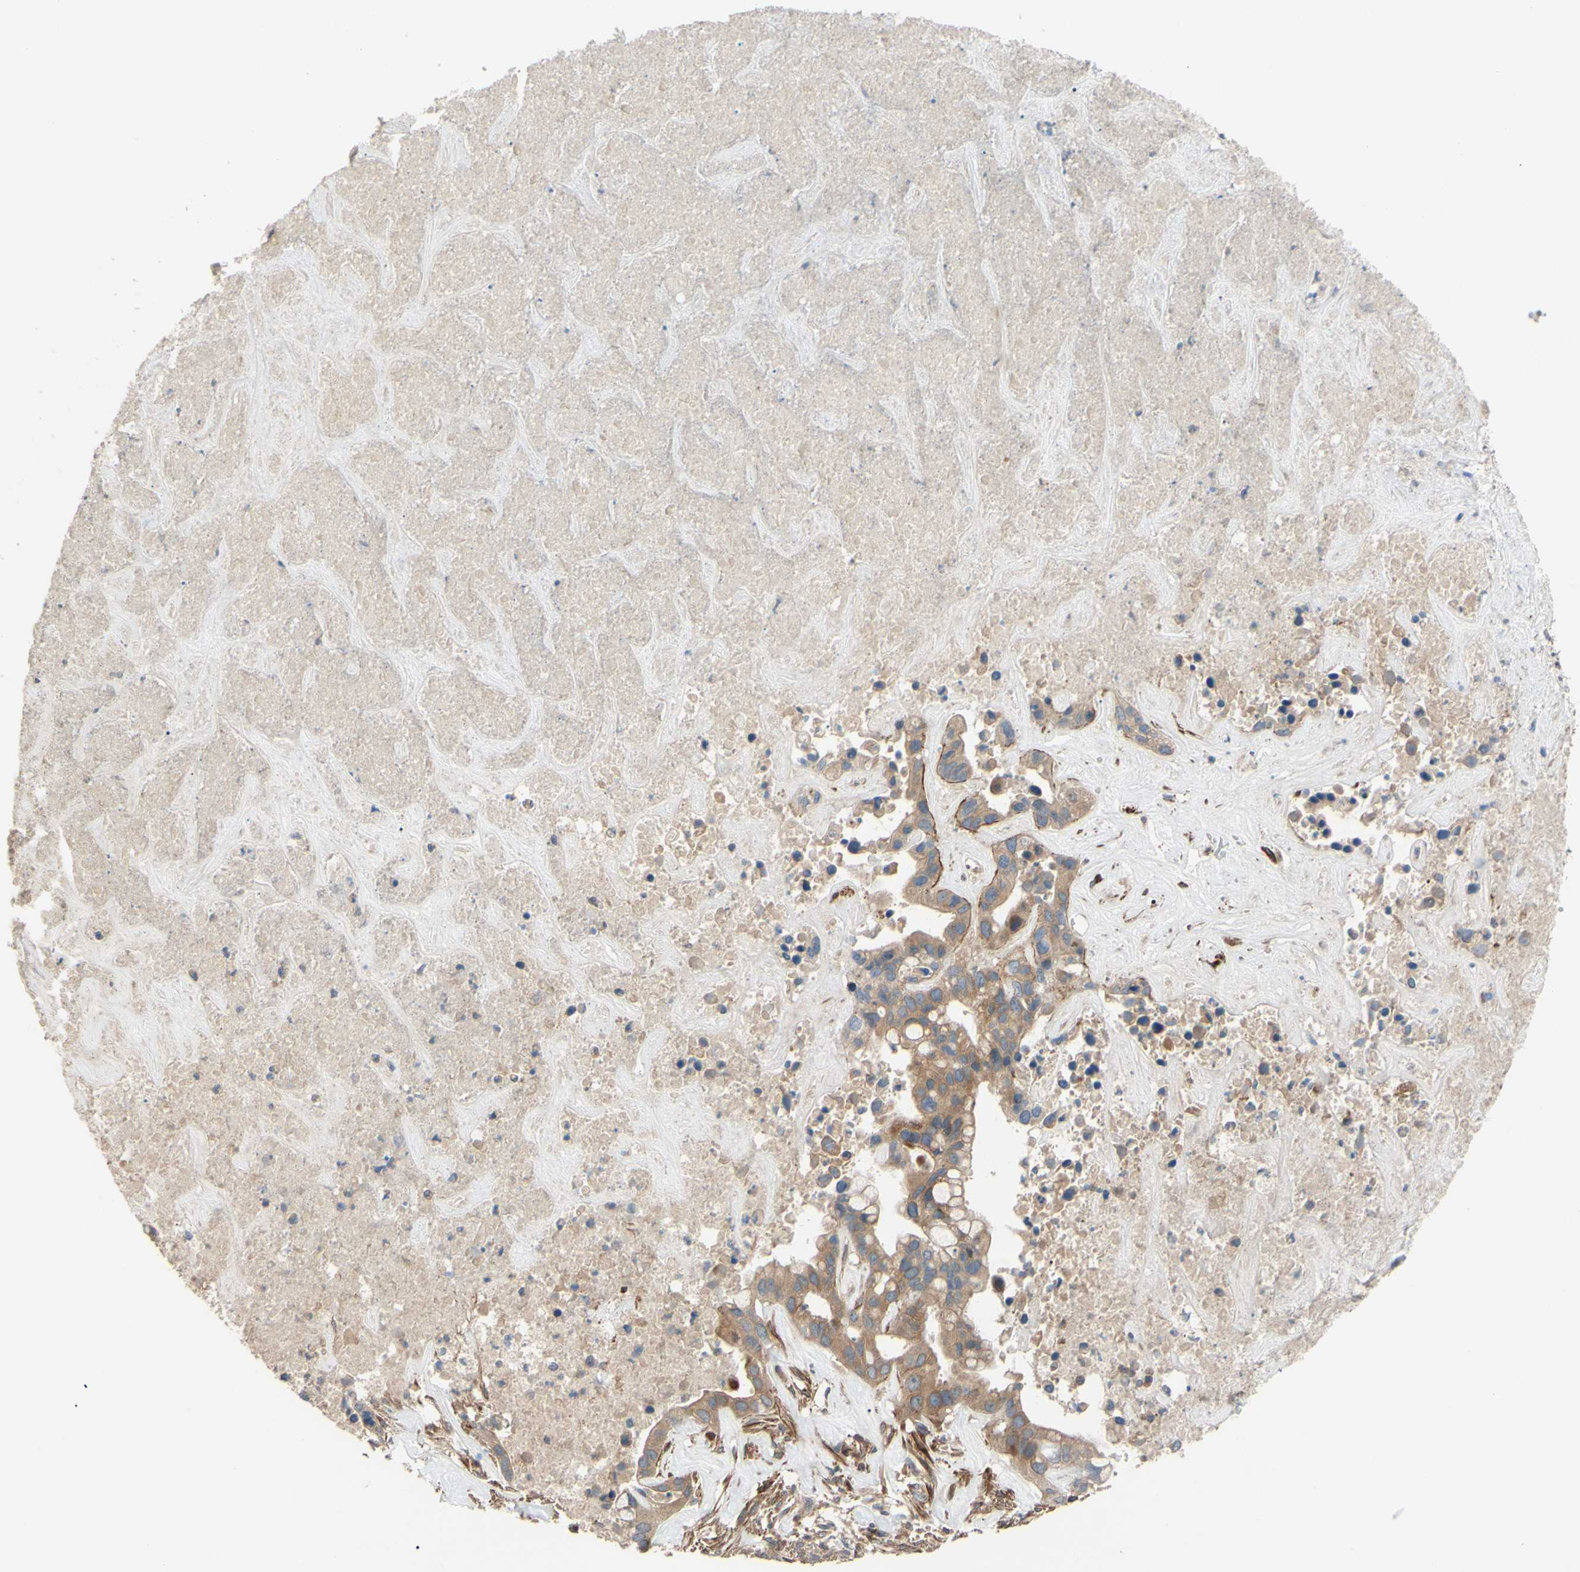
{"staining": {"intensity": "moderate", "quantity": ">75%", "location": "cytoplasmic/membranous"}, "tissue": "liver cancer", "cell_type": "Tumor cells", "image_type": "cancer", "snomed": [{"axis": "morphology", "description": "Cholangiocarcinoma"}, {"axis": "topography", "description": "Liver"}], "caption": "High-magnification brightfield microscopy of liver cholangiocarcinoma stained with DAB (brown) and counterstained with hematoxylin (blue). tumor cells exhibit moderate cytoplasmic/membranous staining is appreciated in approximately>75% of cells. (DAB (3,3'-diaminobenzidine) IHC with brightfield microscopy, high magnification).", "gene": "SPTLC1", "patient": {"sex": "female", "age": 65}}